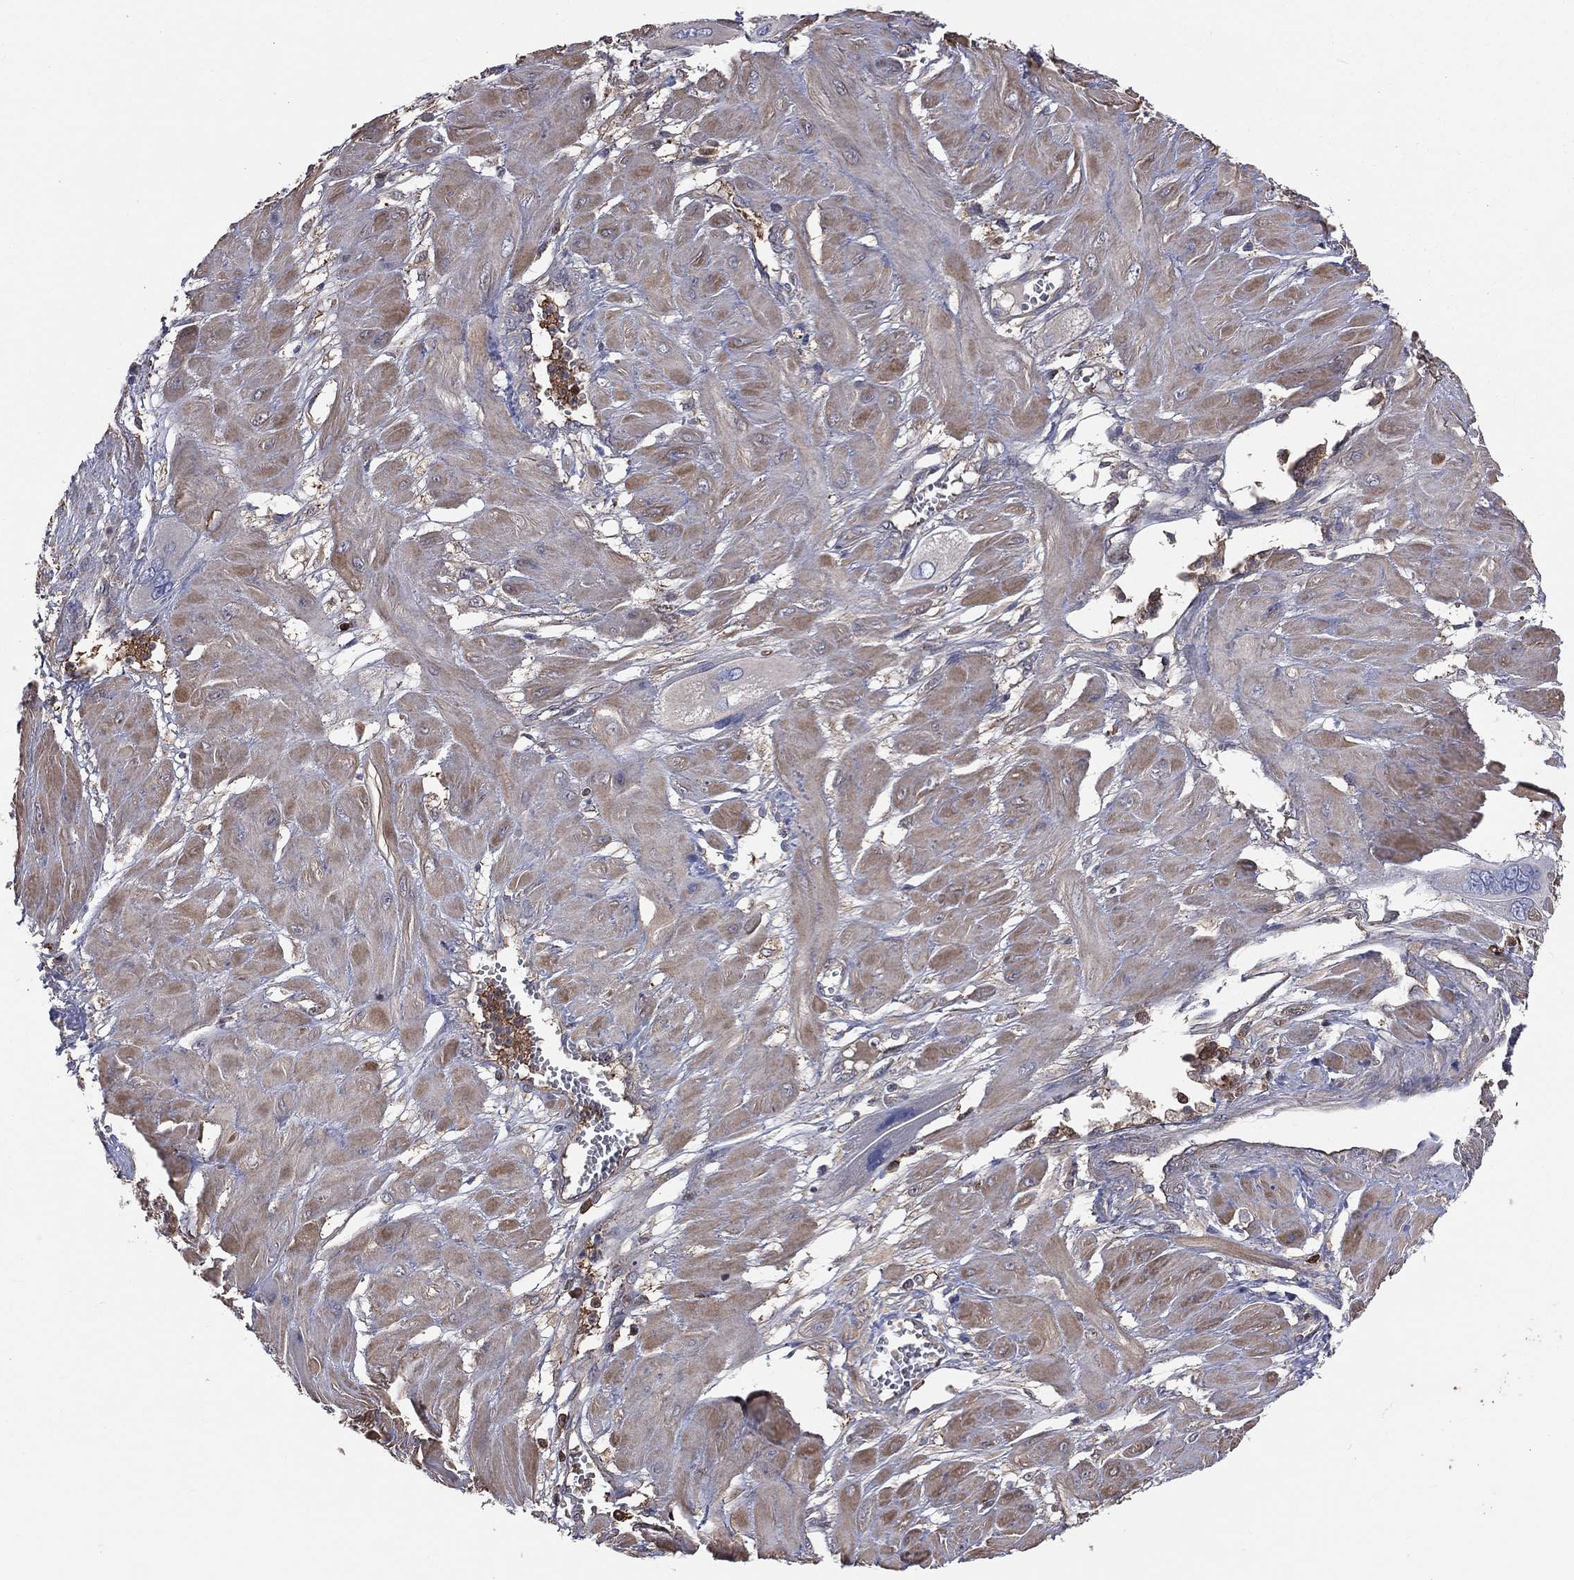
{"staining": {"intensity": "negative", "quantity": "none", "location": "none"}, "tissue": "cervical cancer", "cell_type": "Tumor cells", "image_type": "cancer", "snomed": [{"axis": "morphology", "description": "Squamous cell carcinoma, NOS"}, {"axis": "topography", "description": "Cervix"}], "caption": "Cervical squamous cell carcinoma was stained to show a protein in brown. There is no significant expression in tumor cells.", "gene": "TBC1D2", "patient": {"sex": "female", "age": 34}}